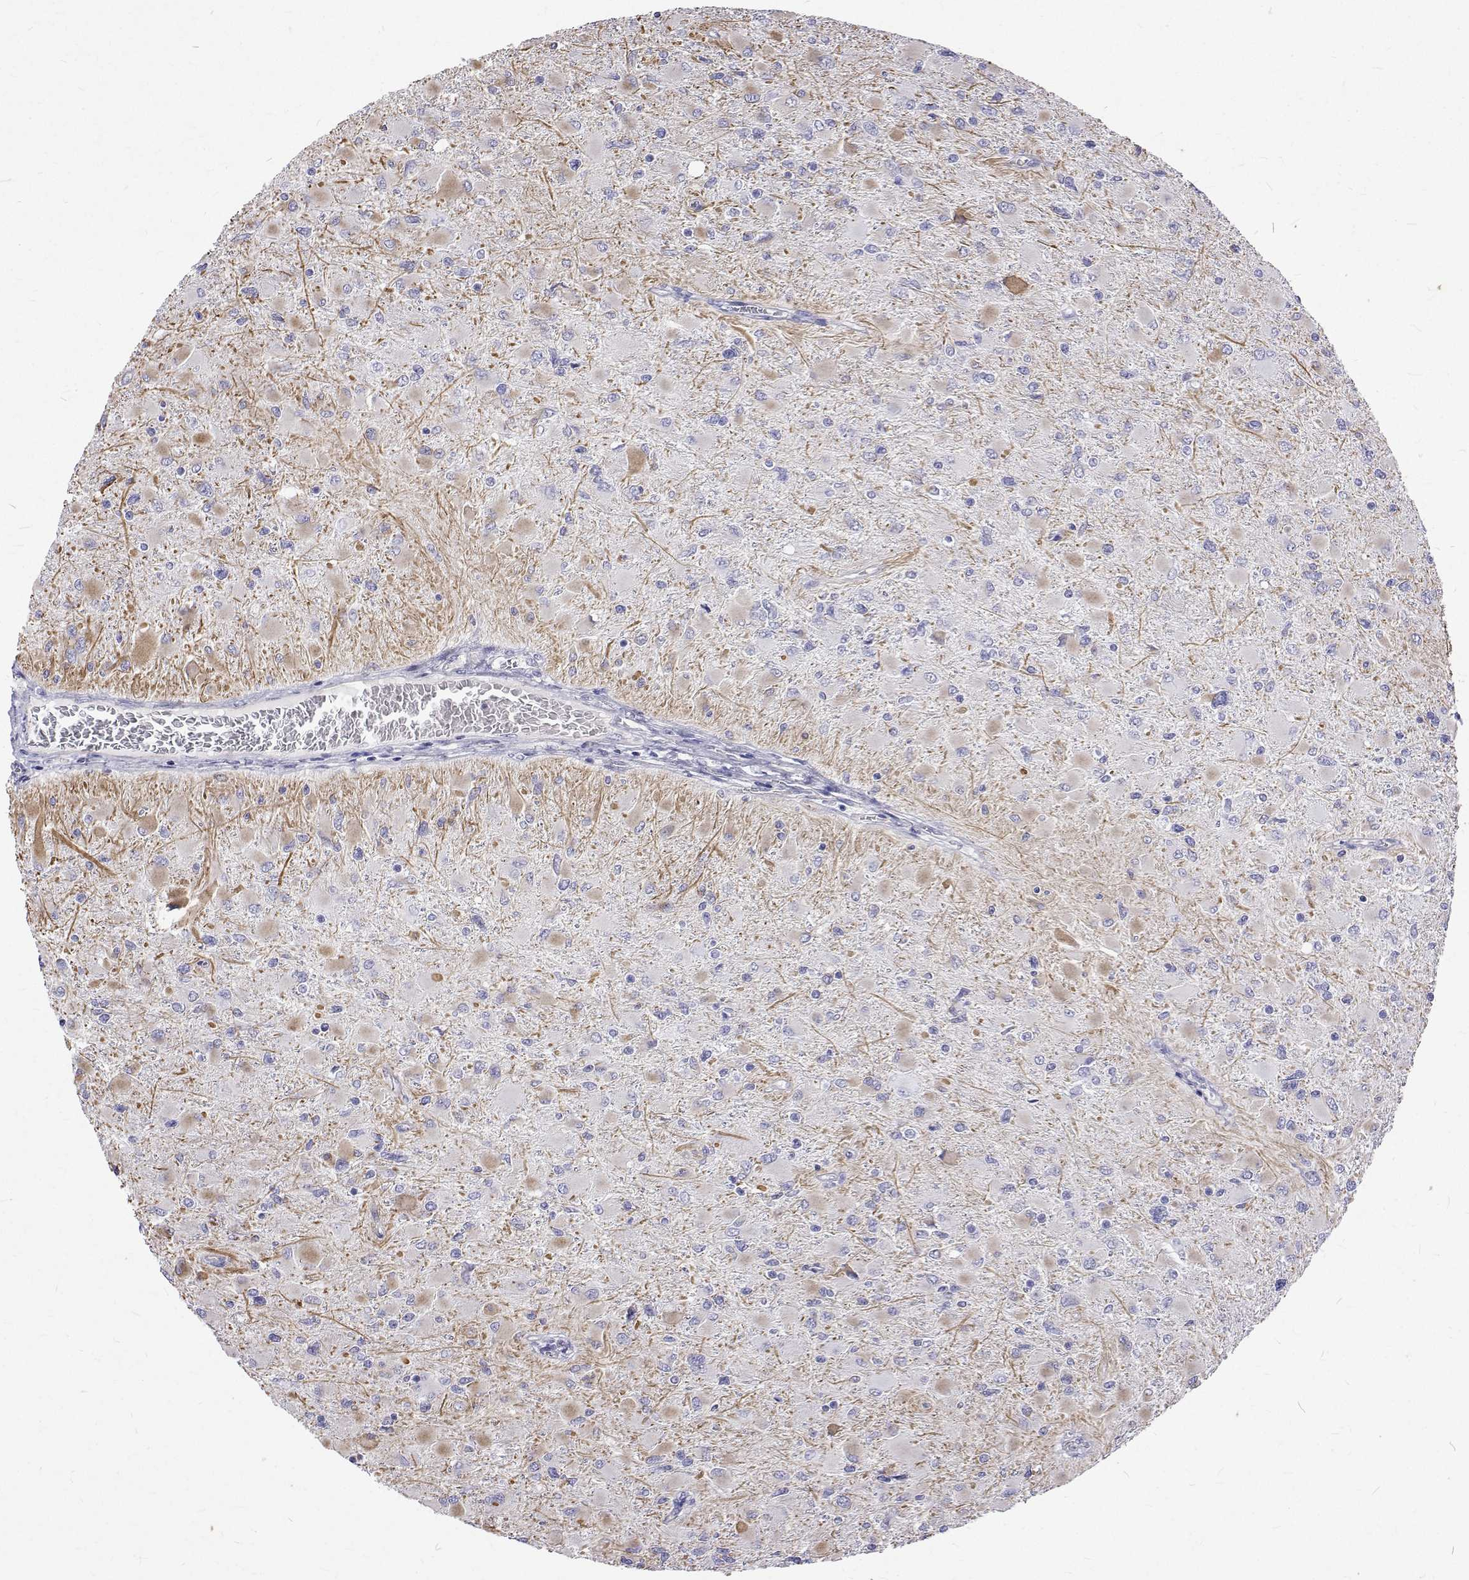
{"staining": {"intensity": "negative", "quantity": "none", "location": "none"}, "tissue": "glioma", "cell_type": "Tumor cells", "image_type": "cancer", "snomed": [{"axis": "morphology", "description": "Glioma, malignant, High grade"}, {"axis": "topography", "description": "Cerebral cortex"}], "caption": "Tumor cells are negative for brown protein staining in glioma.", "gene": "OPRPN", "patient": {"sex": "female", "age": 36}}